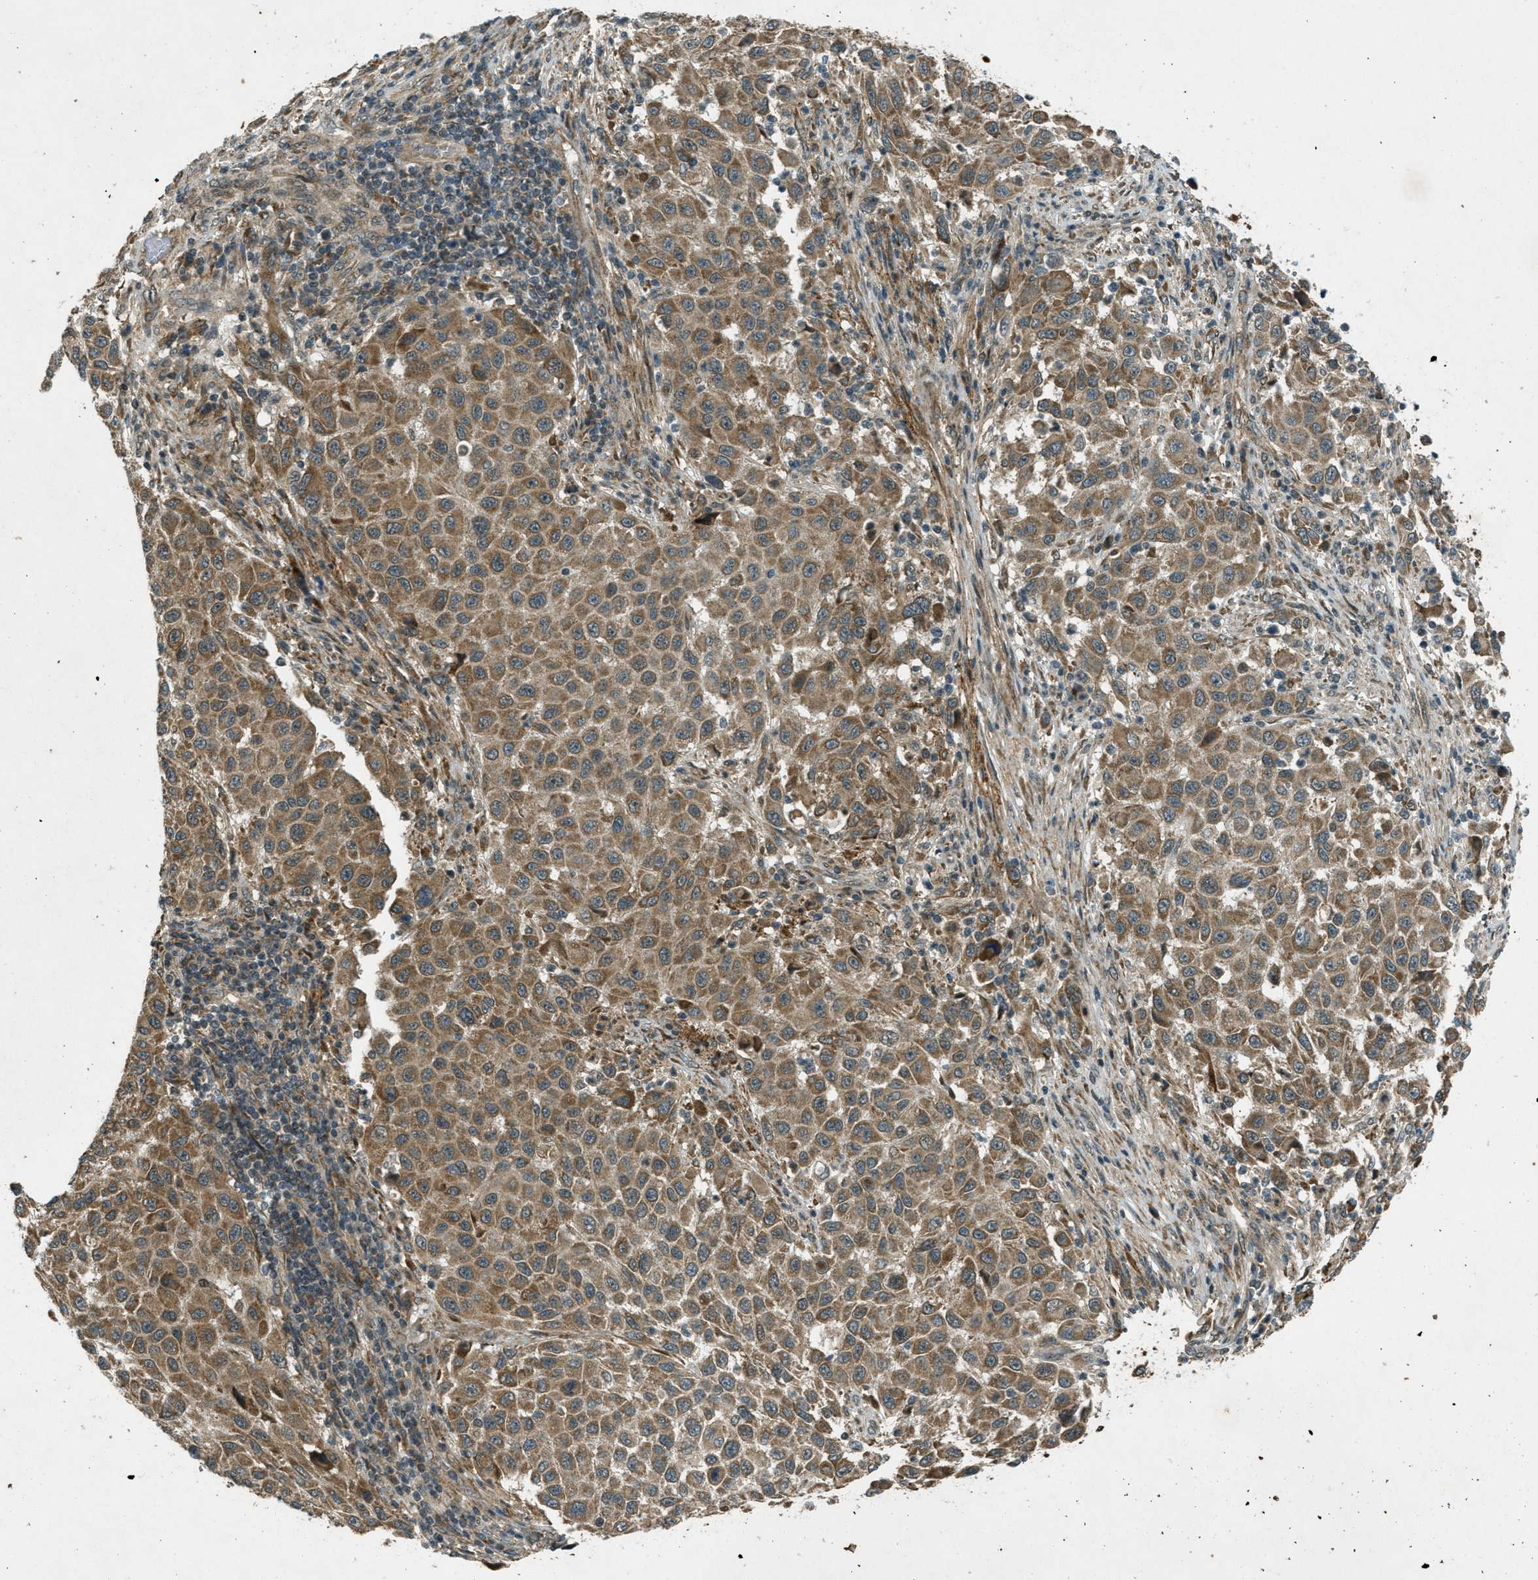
{"staining": {"intensity": "weak", "quantity": ">75%", "location": "cytoplasmic/membranous"}, "tissue": "melanoma", "cell_type": "Tumor cells", "image_type": "cancer", "snomed": [{"axis": "morphology", "description": "Malignant melanoma, Metastatic site"}, {"axis": "topography", "description": "Lymph node"}], "caption": "A high-resolution micrograph shows immunohistochemistry staining of malignant melanoma (metastatic site), which reveals weak cytoplasmic/membranous expression in about >75% of tumor cells.", "gene": "EIF2AK3", "patient": {"sex": "male", "age": 61}}